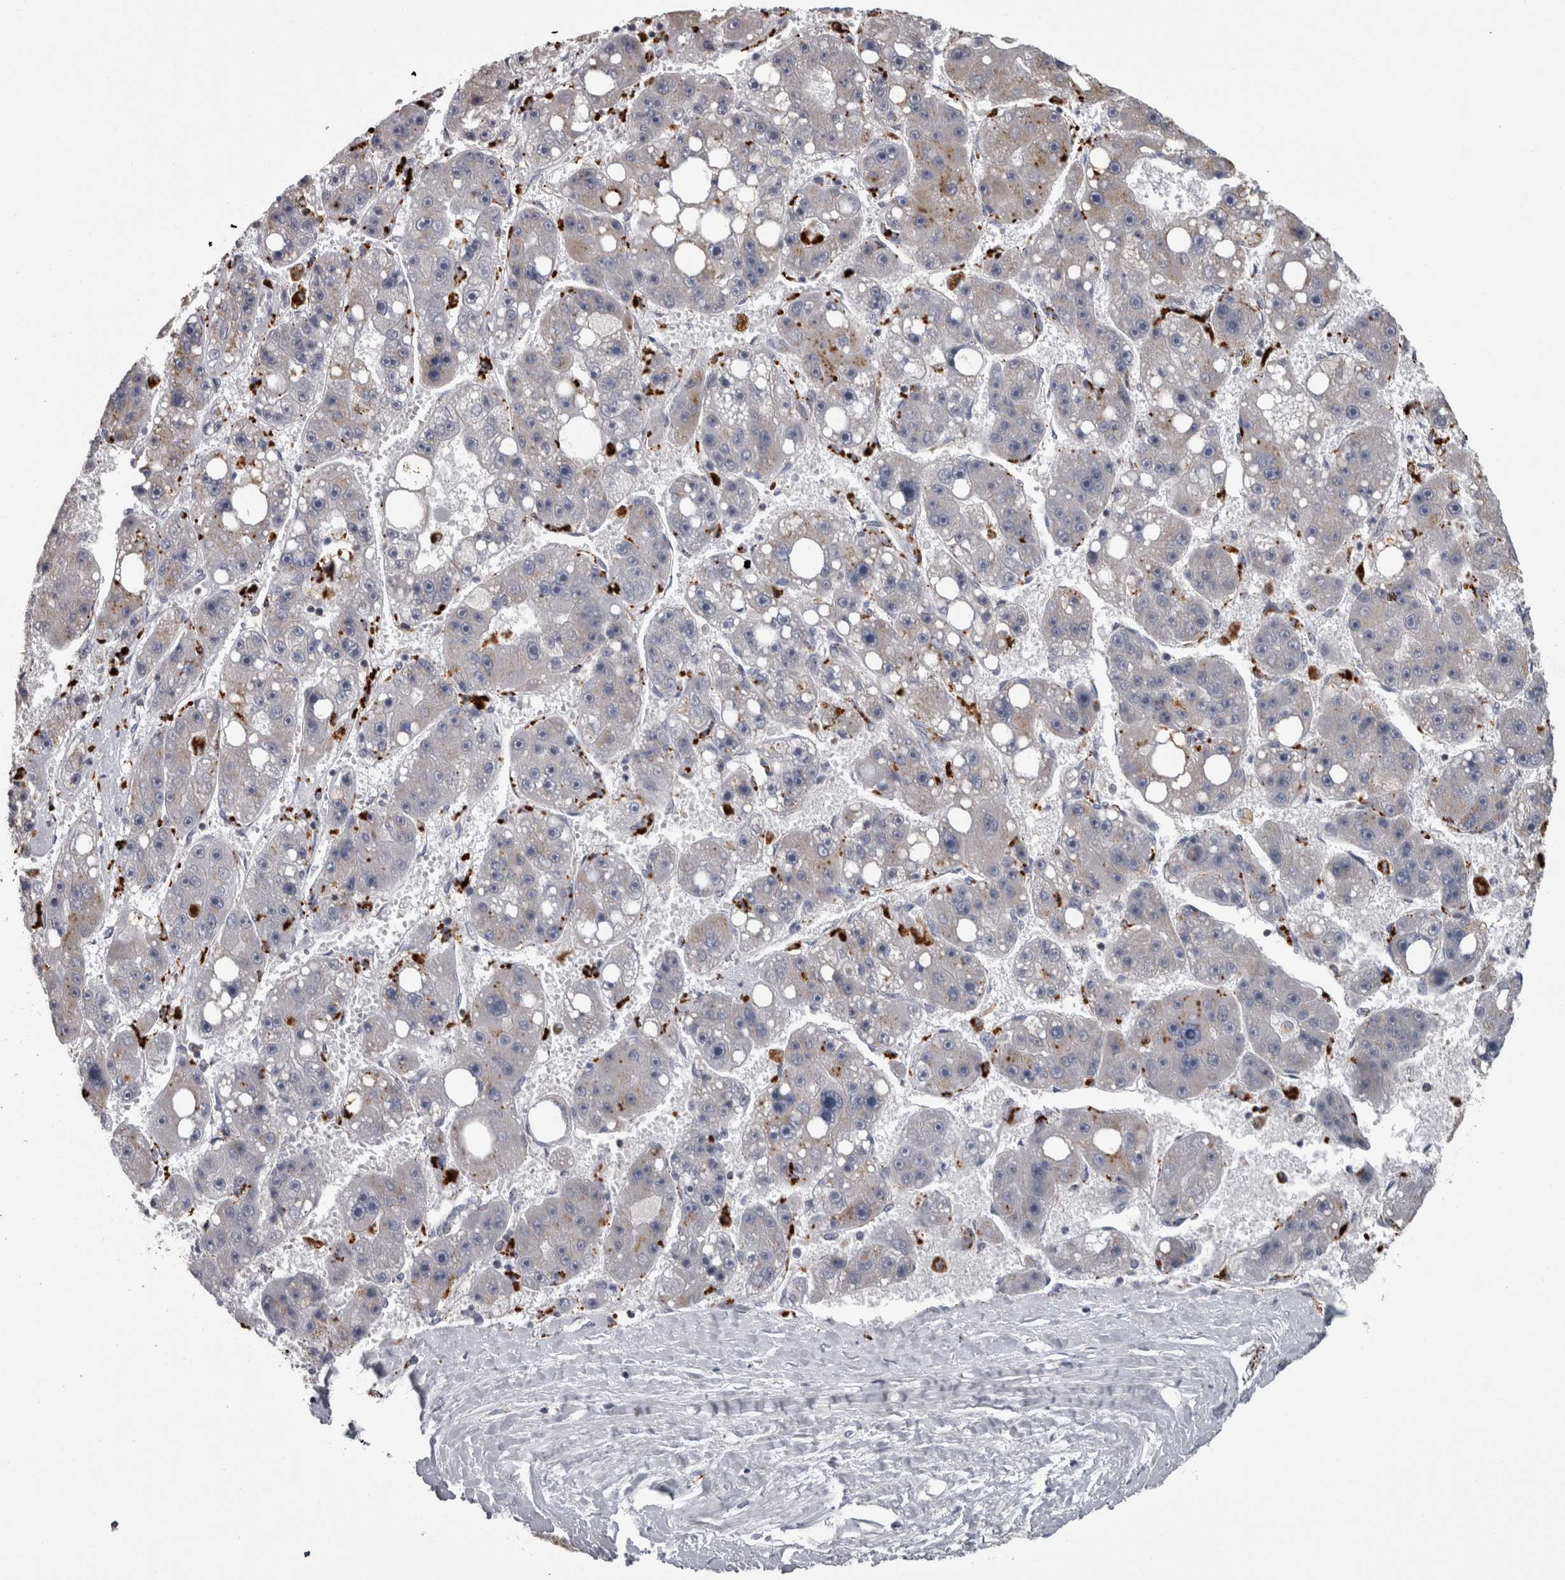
{"staining": {"intensity": "negative", "quantity": "none", "location": "none"}, "tissue": "liver cancer", "cell_type": "Tumor cells", "image_type": "cancer", "snomed": [{"axis": "morphology", "description": "Carcinoma, Hepatocellular, NOS"}, {"axis": "topography", "description": "Liver"}], "caption": "Liver hepatocellular carcinoma was stained to show a protein in brown. There is no significant staining in tumor cells.", "gene": "NAAA", "patient": {"sex": "female", "age": 61}}